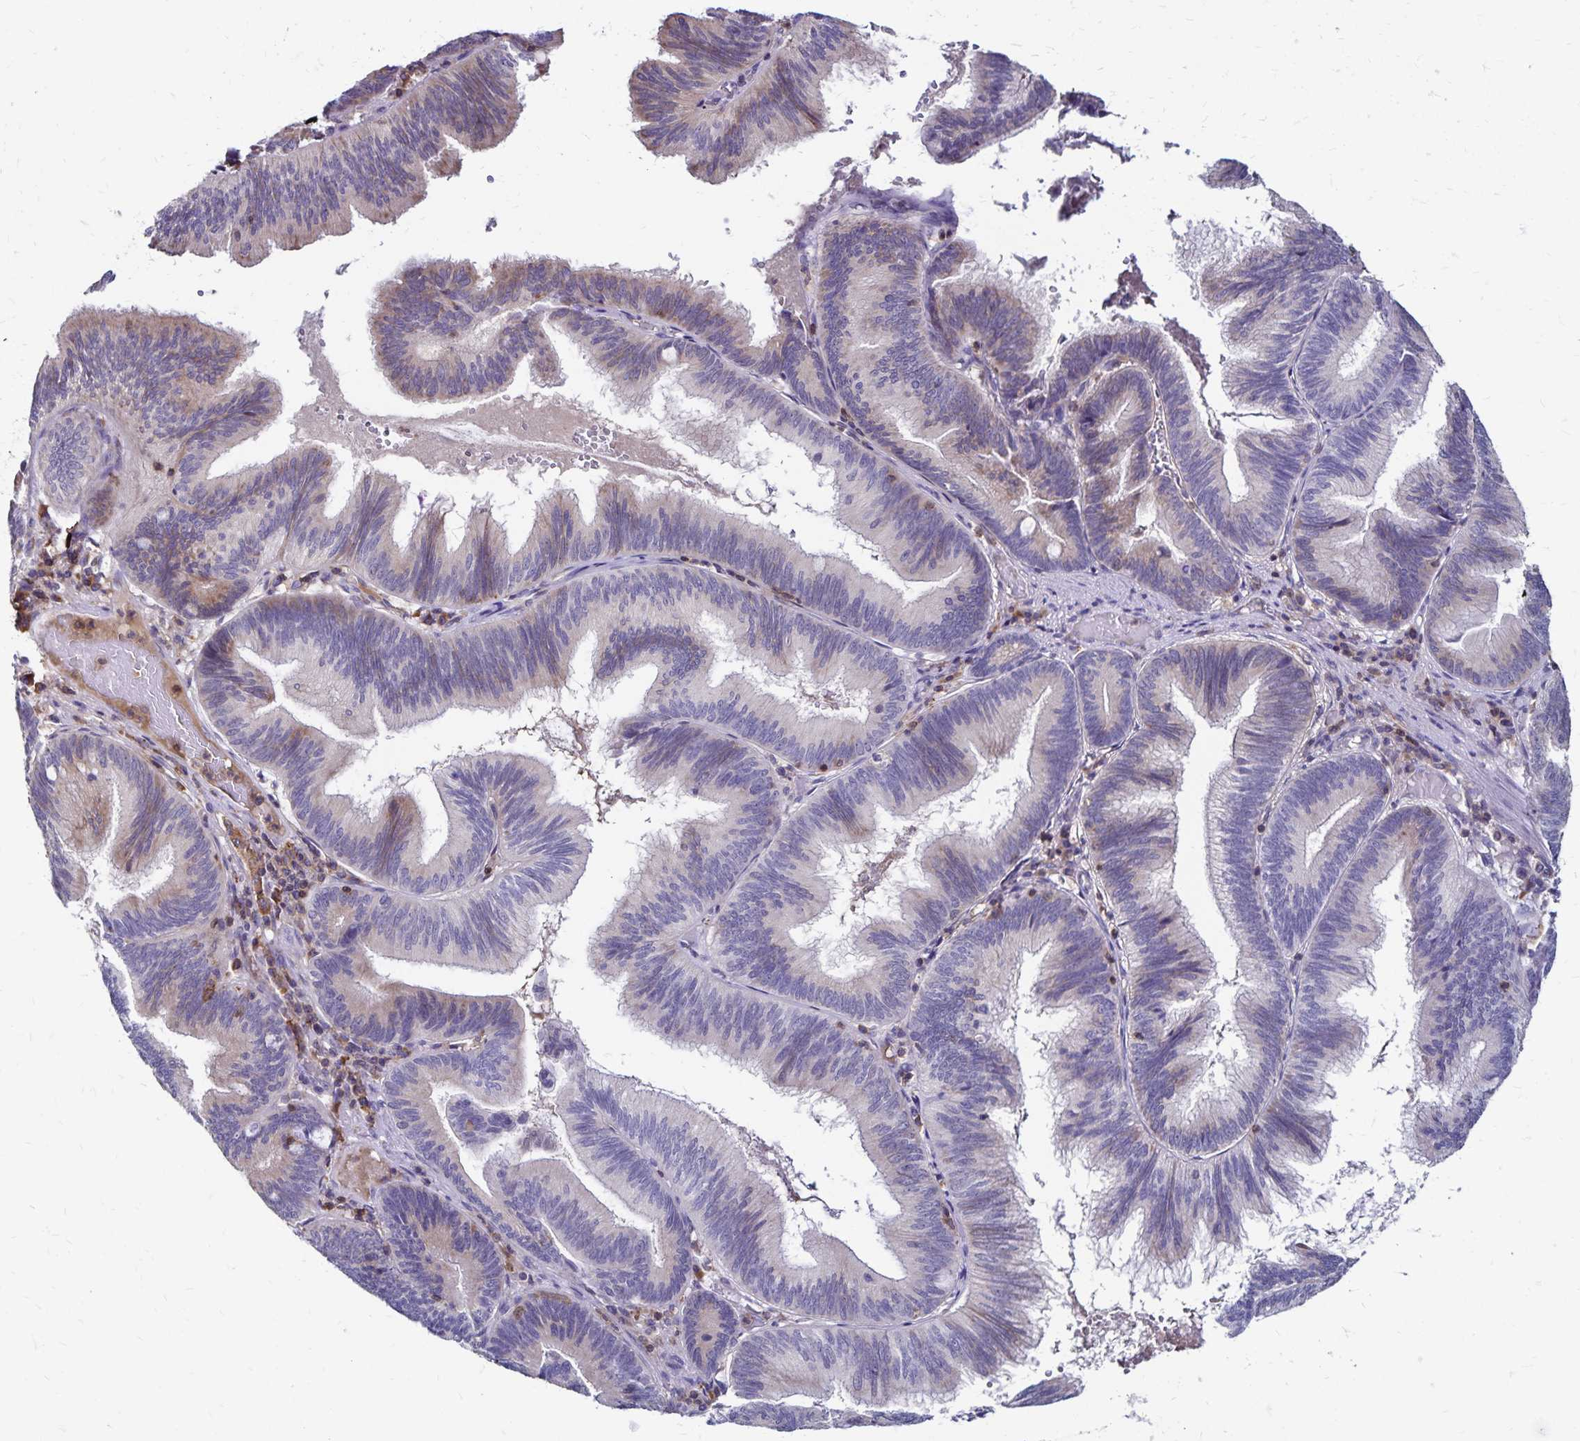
{"staining": {"intensity": "weak", "quantity": "<25%", "location": "cytoplasmic/membranous"}, "tissue": "pancreatic cancer", "cell_type": "Tumor cells", "image_type": "cancer", "snomed": [{"axis": "morphology", "description": "Adenocarcinoma, NOS"}, {"axis": "topography", "description": "Pancreas"}], "caption": "Image shows no protein staining in tumor cells of pancreatic cancer (adenocarcinoma) tissue. (Stains: DAB IHC with hematoxylin counter stain, Microscopy: brightfield microscopy at high magnification).", "gene": "NAGPA", "patient": {"sex": "male", "age": 82}}